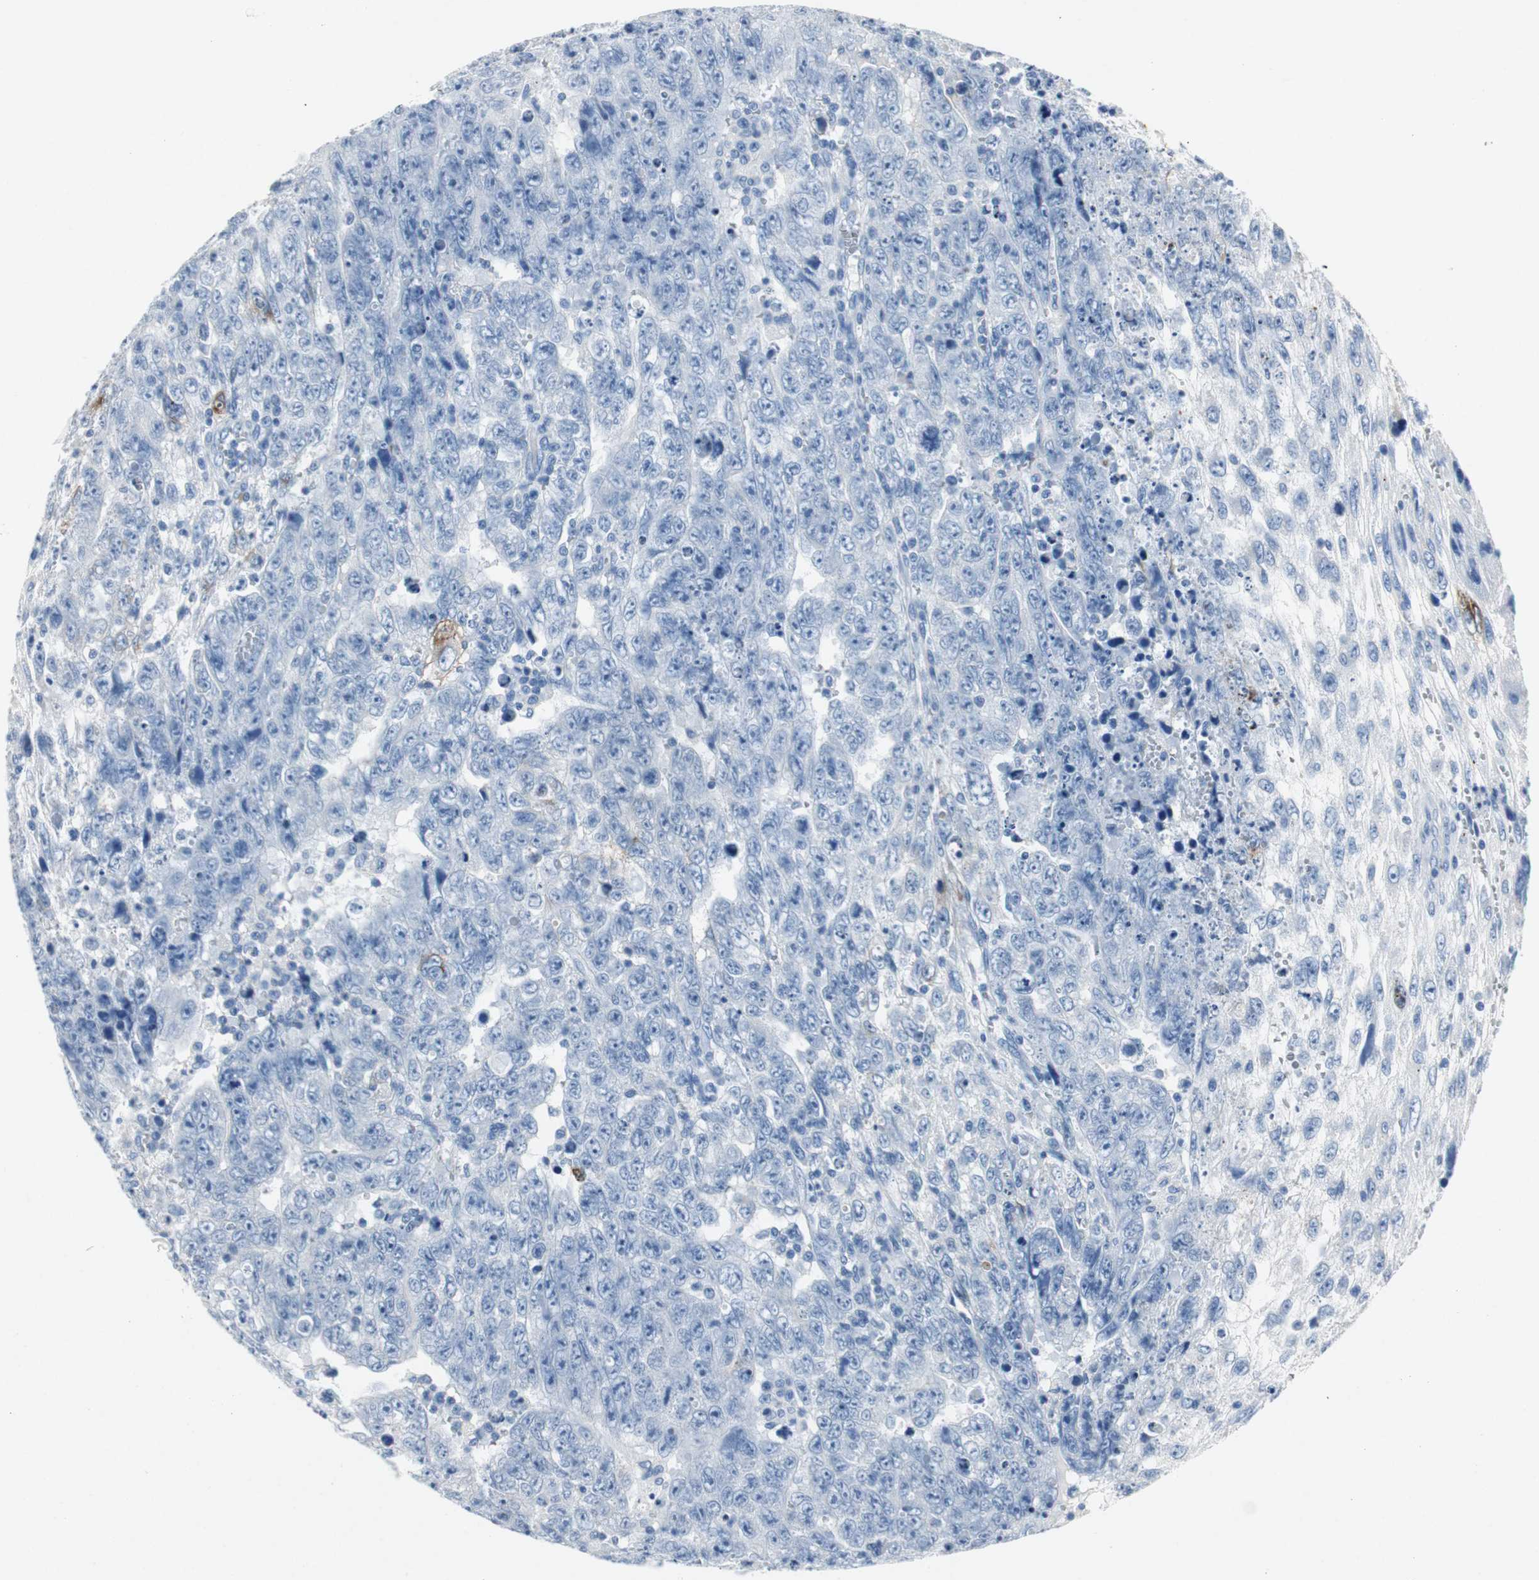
{"staining": {"intensity": "negative", "quantity": "none", "location": "none"}, "tissue": "testis cancer", "cell_type": "Tumor cells", "image_type": "cancer", "snomed": [{"axis": "morphology", "description": "Carcinoma, Embryonal, NOS"}, {"axis": "topography", "description": "Testis"}], "caption": "Testis cancer was stained to show a protein in brown. There is no significant expression in tumor cells.", "gene": "LRP2", "patient": {"sex": "male", "age": 28}}